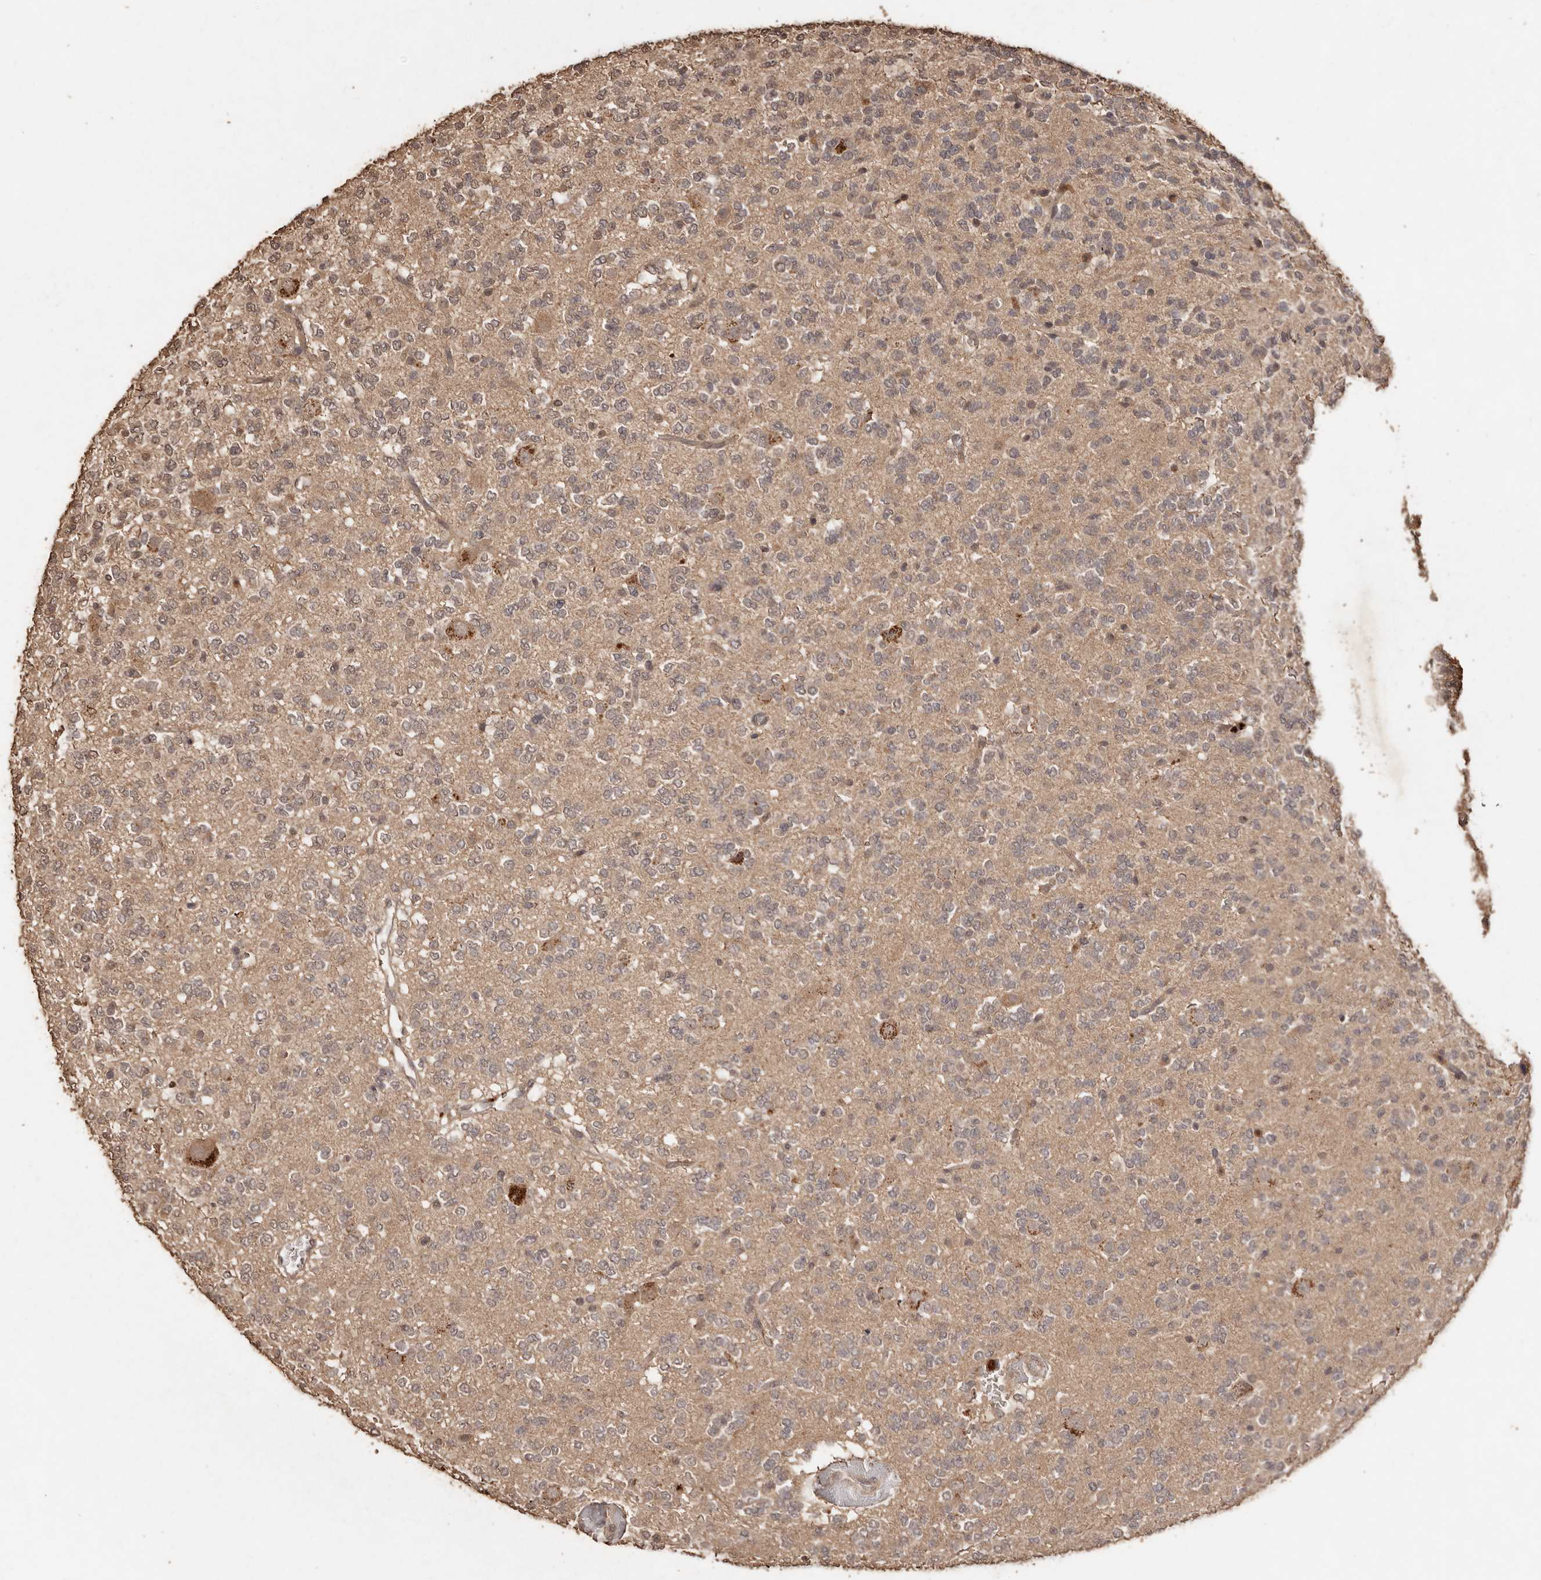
{"staining": {"intensity": "weak", "quantity": ">75%", "location": "cytoplasmic/membranous,nuclear"}, "tissue": "glioma", "cell_type": "Tumor cells", "image_type": "cancer", "snomed": [{"axis": "morphology", "description": "Glioma, malignant, Low grade"}, {"axis": "topography", "description": "Brain"}], "caption": "Protein expression analysis of human glioma reveals weak cytoplasmic/membranous and nuclear positivity in about >75% of tumor cells. Immunohistochemistry stains the protein of interest in brown and the nuclei are stained blue.", "gene": "PKDCC", "patient": {"sex": "male", "age": 38}}